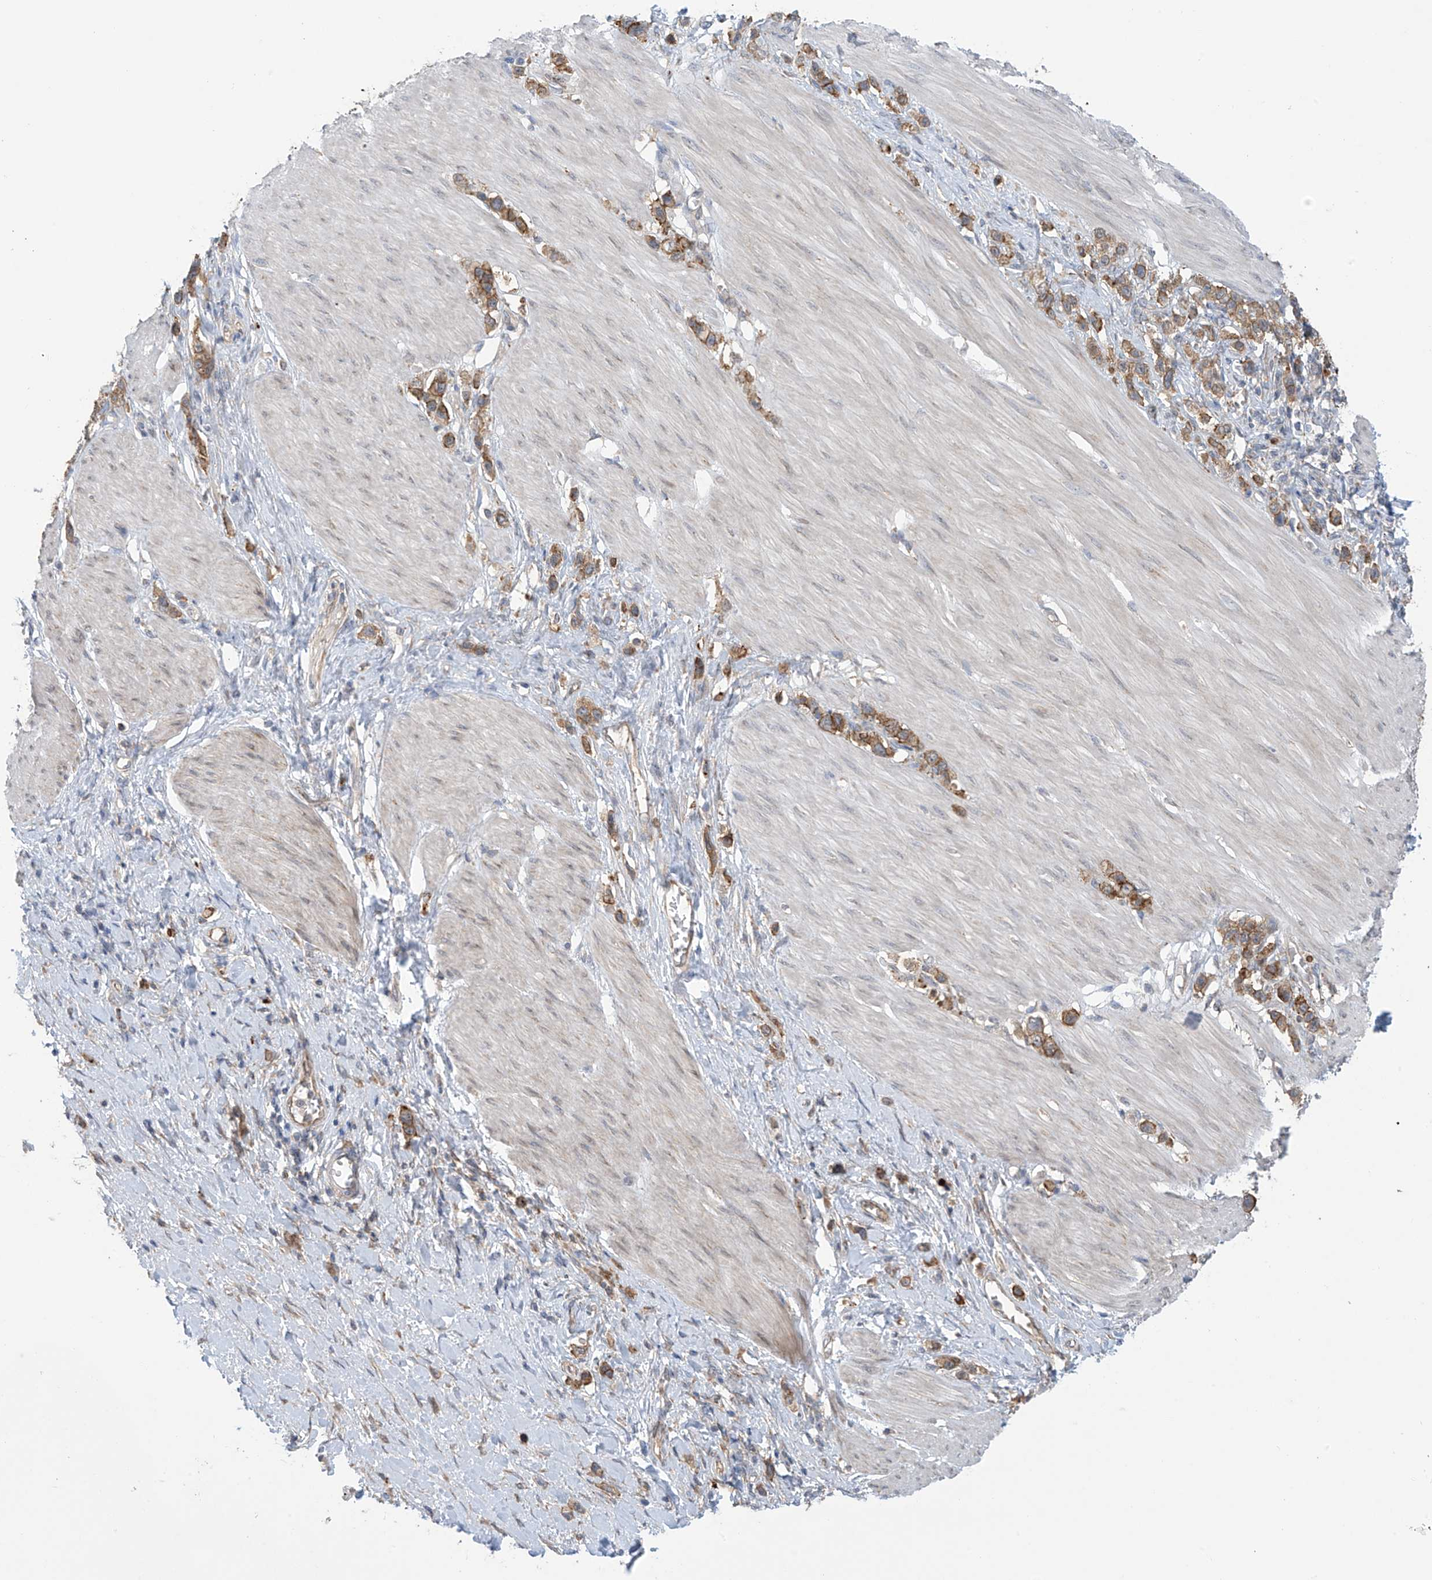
{"staining": {"intensity": "moderate", "quantity": ">75%", "location": "cytoplasmic/membranous"}, "tissue": "stomach cancer", "cell_type": "Tumor cells", "image_type": "cancer", "snomed": [{"axis": "morphology", "description": "Adenocarcinoma, NOS"}, {"axis": "topography", "description": "Stomach"}], "caption": "Immunohistochemical staining of stomach cancer reveals moderate cytoplasmic/membranous protein positivity in about >75% of tumor cells.", "gene": "KIAA1522", "patient": {"sex": "female", "age": 65}}